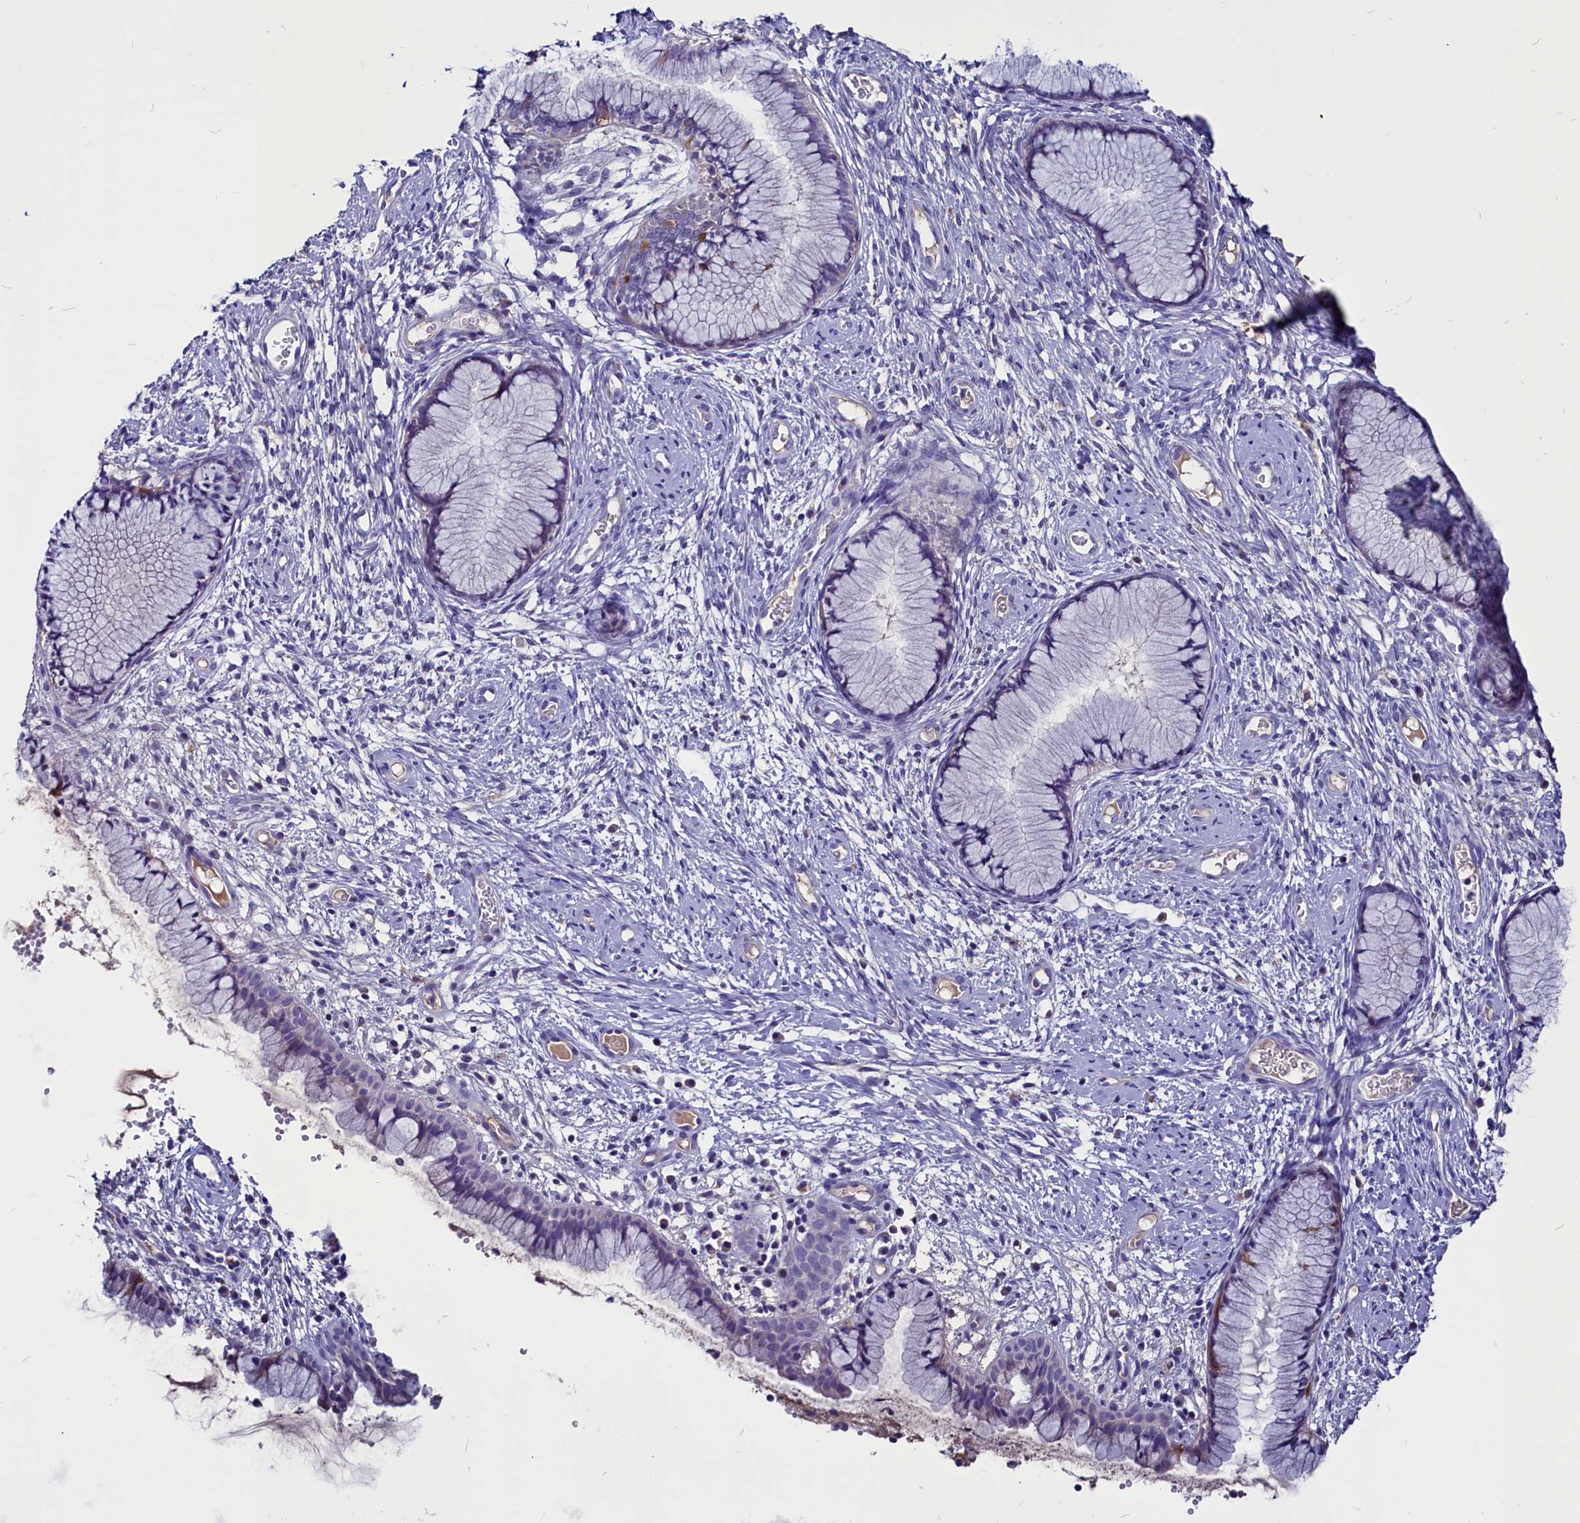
{"staining": {"intensity": "moderate", "quantity": "<25%", "location": "cytoplasmic/membranous"}, "tissue": "cervix", "cell_type": "Glandular cells", "image_type": "normal", "snomed": [{"axis": "morphology", "description": "Normal tissue, NOS"}, {"axis": "topography", "description": "Cervix"}], "caption": "Immunohistochemical staining of normal human cervix exhibits moderate cytoplasmic/membranous protein staining in about <25% of glandular cells.", "gene": "CCBE1", "patient": {"sex": "female", "age": 42}}